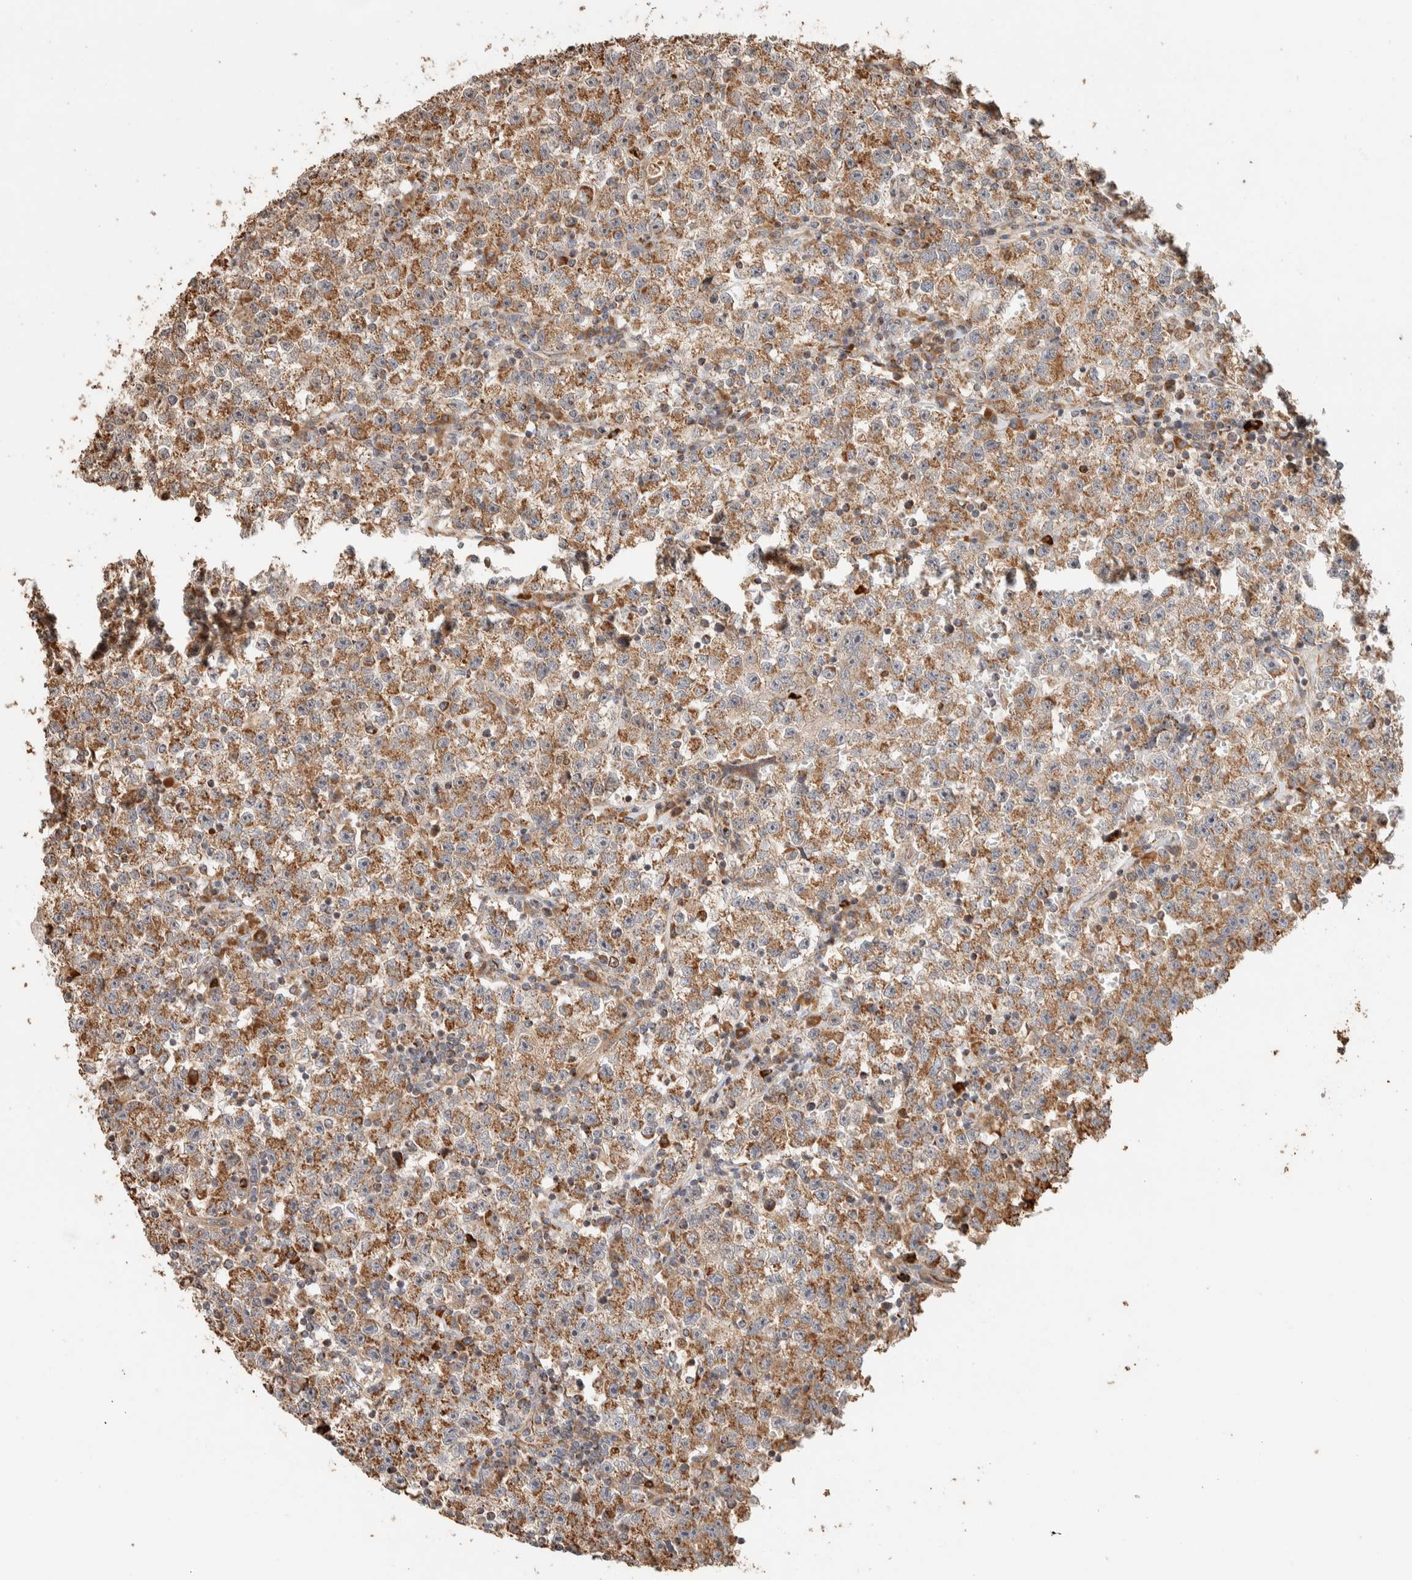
{"staining": {"intensity": "moderate", "quantity": ">75%", "location": "cytoplasmic/membranous"}, "tissue": "testis cancer", "cell_type": "Tumor cells", "image_type": "cancer", "snomed": [{"axis": "morphology", "description": "Seminoma, NOS"}, {"axis": "topography", "description": "Testis"}], "caption": "The image reveals immunohistochemical staining of testis seminoma. There is moderate cytoplasmic/membranous staining is present in about >75% of tumor cells. (Stains: DAB (3,3'-diaminobenzidine) in brown, nuclei in blue, Microscopy: brightfield microscopy at high magnification).", "gene": "KIF9", "patient": {"sex": "male", "age": 22}}